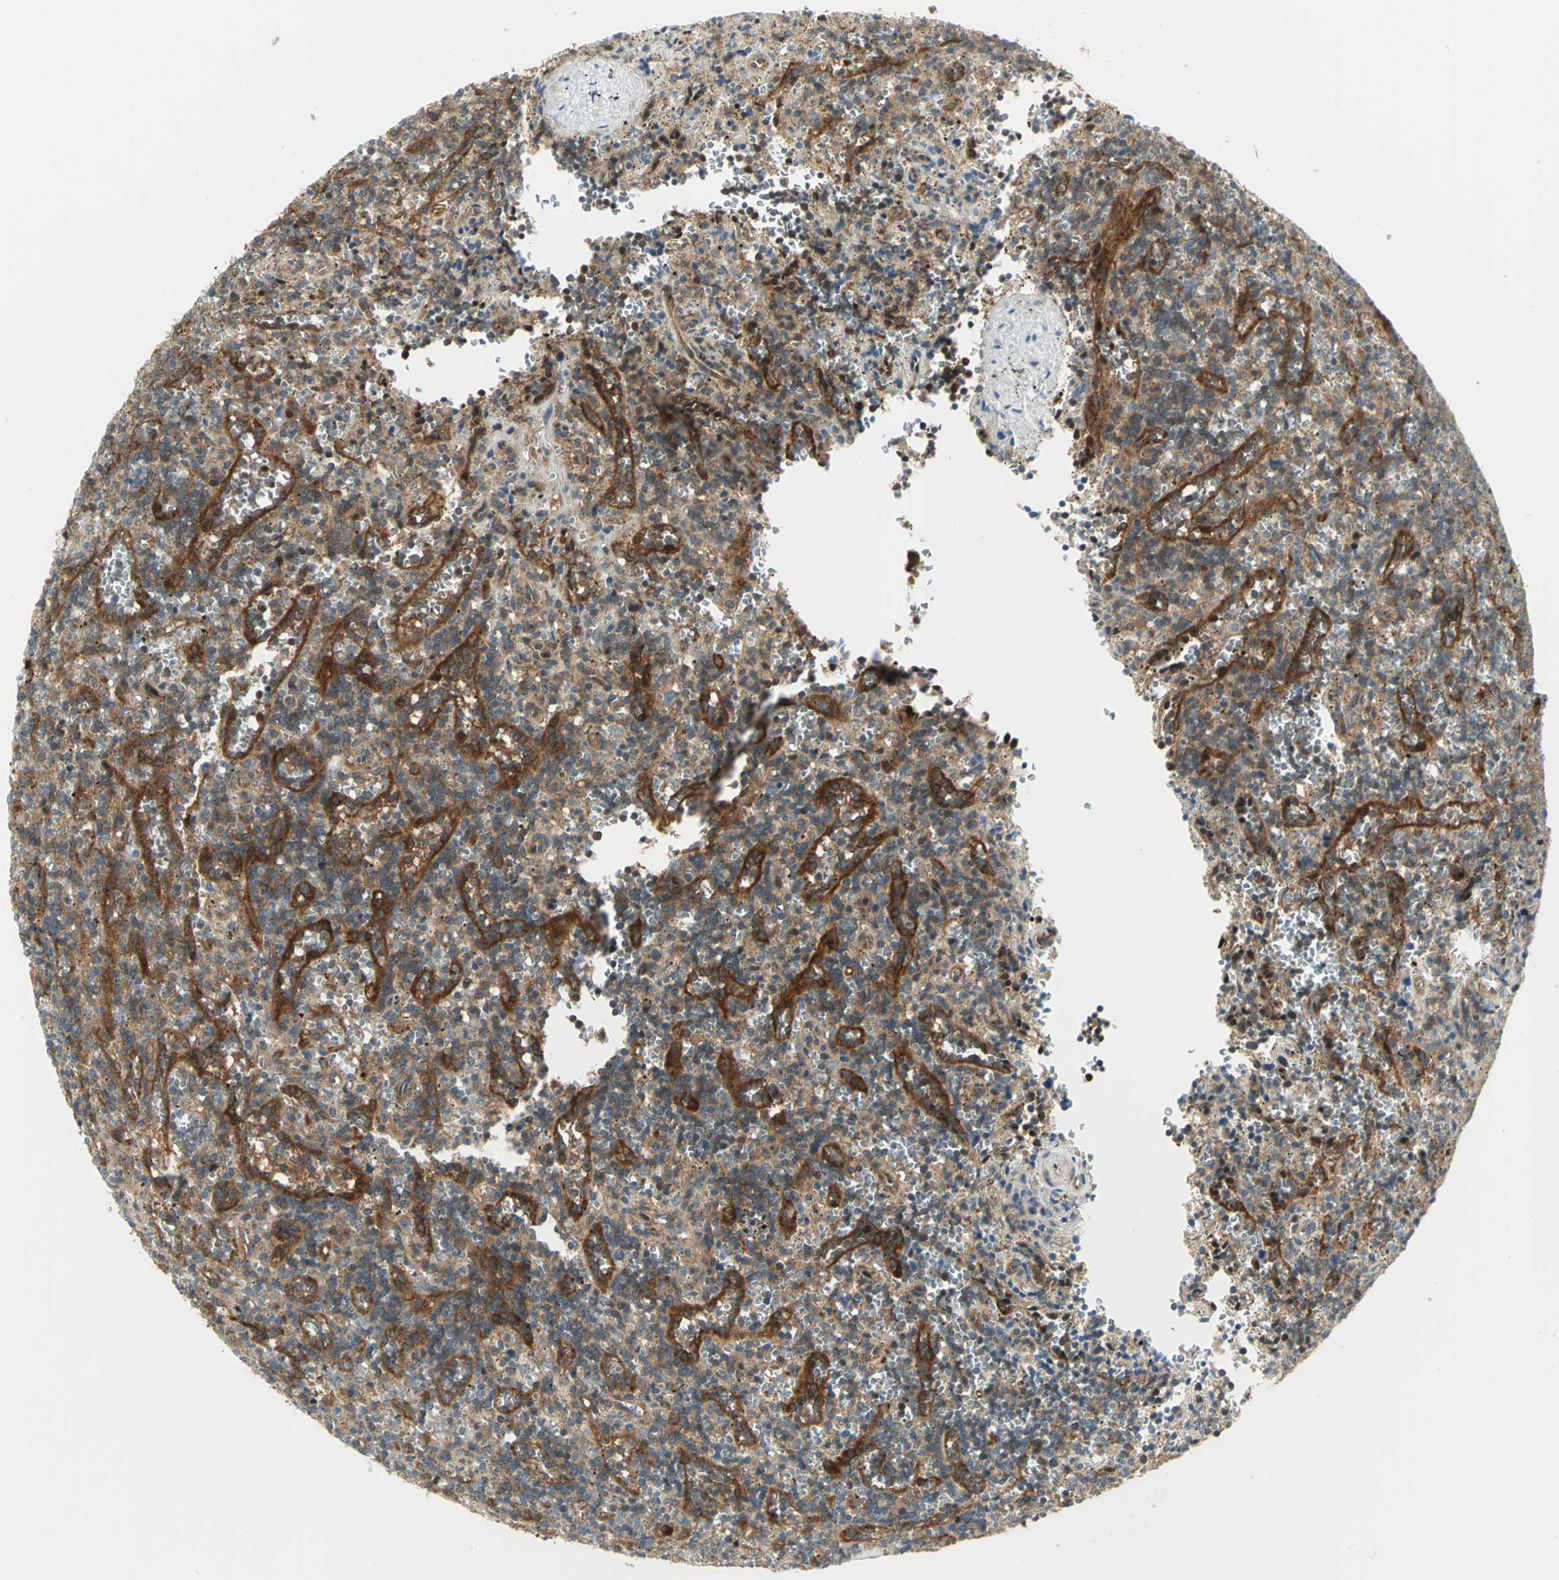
{"staining": {"intensity": "moderate", "quantity": ">75%", "location": "cytoplasmic/membranous"}, "tissue": "lymphoma", "cell_type": "Tumor cells", "image_type": "cancer", "snomed": [{"axis": "morphology", "description": "Malignant lymphoma, non-Hodgkin's type, Low grade"}, {"axis": "topography", "description": "Spleen"}], "caption": "Lymphoma was stained to show a protein in brown. There is medium levels of moderate cytoplasmic/membranous expression in about >75% of tumor cells. The staining was performed using DAB to visualize the protein expression in brown, while the nuclei were stained in blue with hematoxylin (Magnification: 20x).", "gene": "EEA1", "patient": {"sex": "male", "age": 73}}